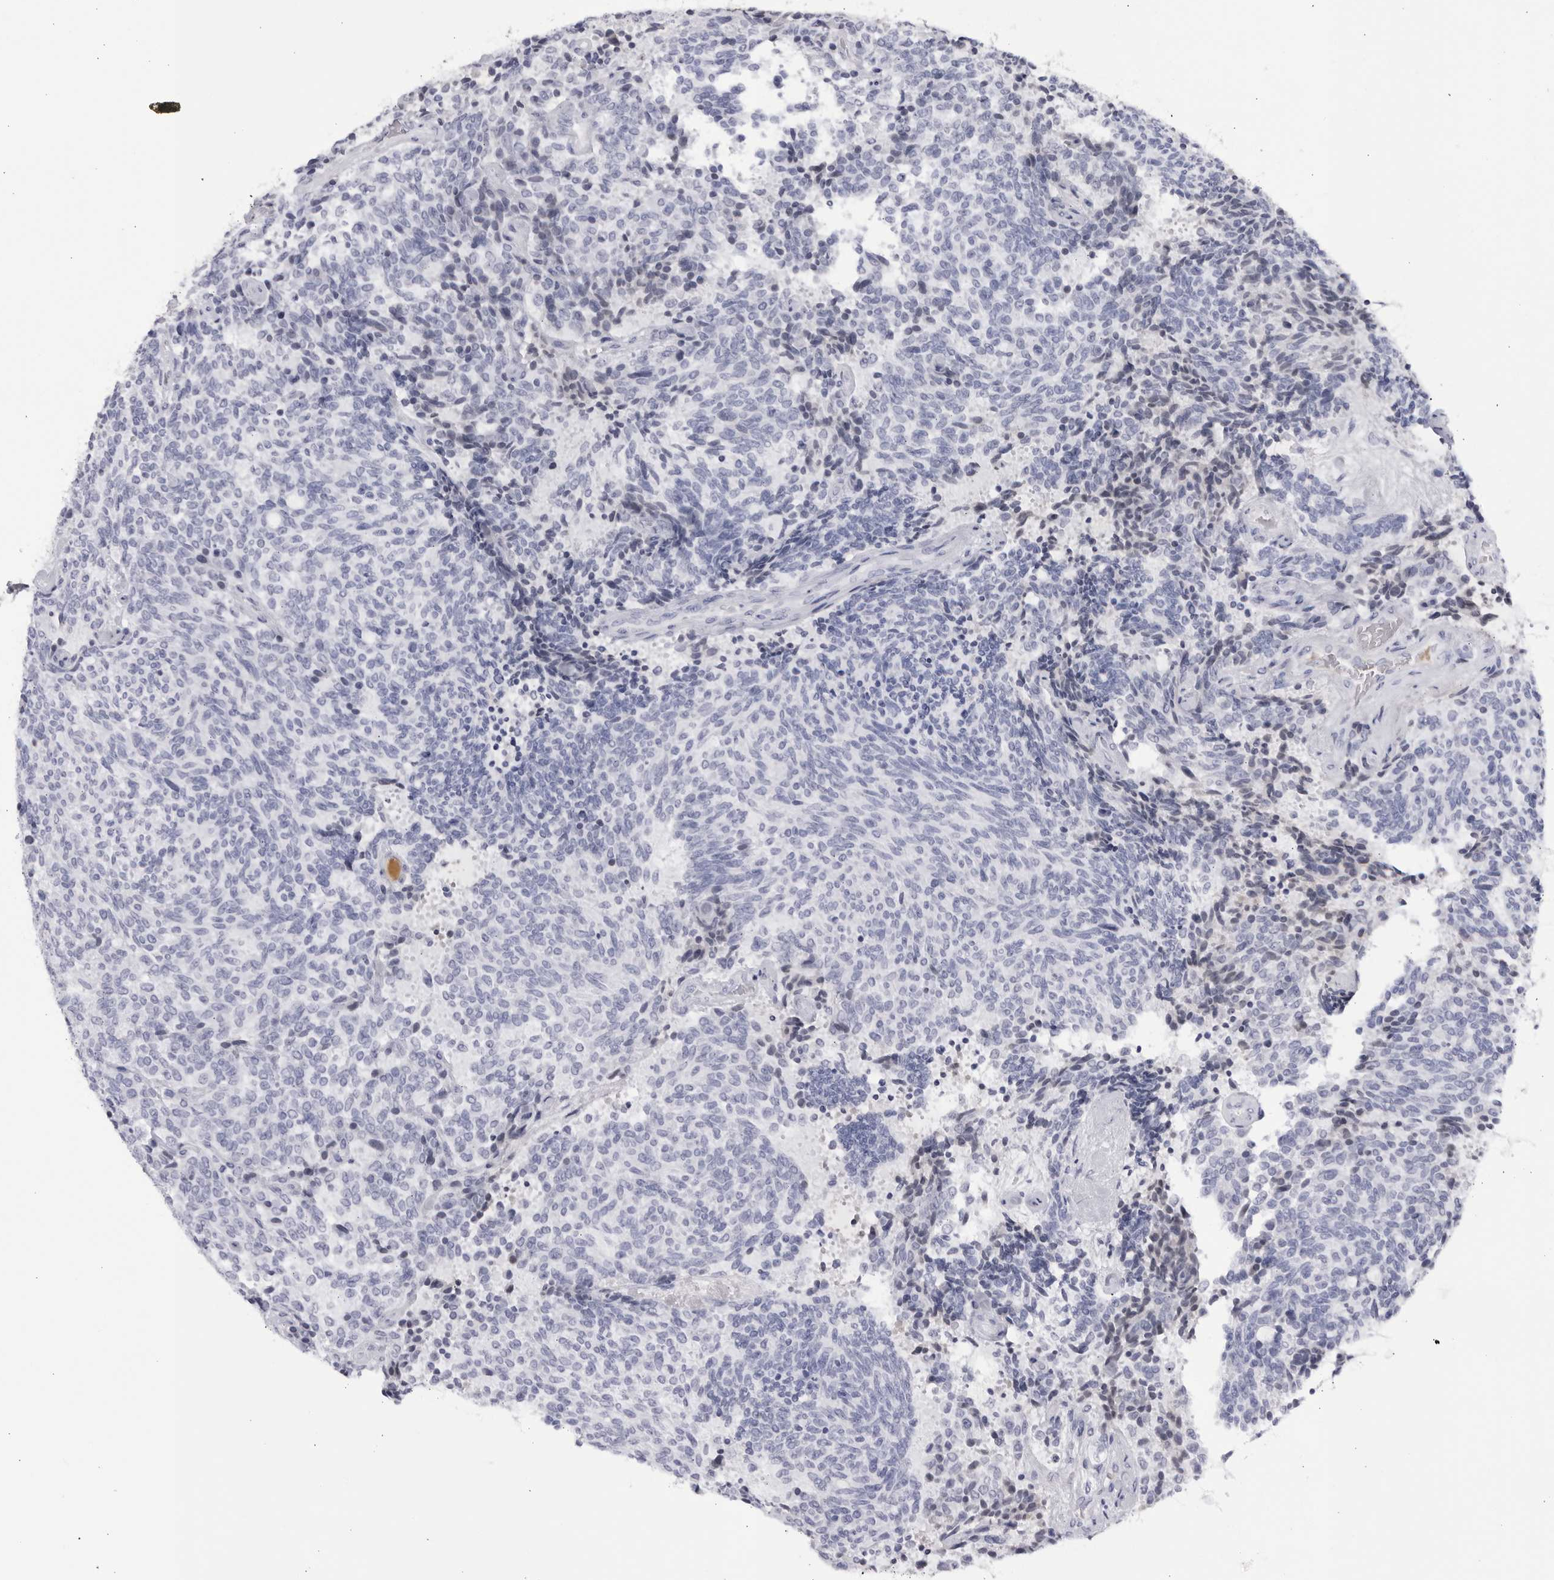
{"staining": {"intensity": "negative", "quantity": "none", "location": "none"}, "tissue": "carcinoid", "cell_type": "Tumor cells", "image_type": "cancer", "snomed": [{"axis": "morphology", "description": "Carcinoid, malignant, NOS"}, {"axis": "topography", "description": "Pancreas"}], "caption": "Human carcinoid stained for a protein using immunohistochemistry (IHC) reveals no positivity in tumor cells.", "gene": "CNBD1", "patient": {"sex": "female", "age": 54}}